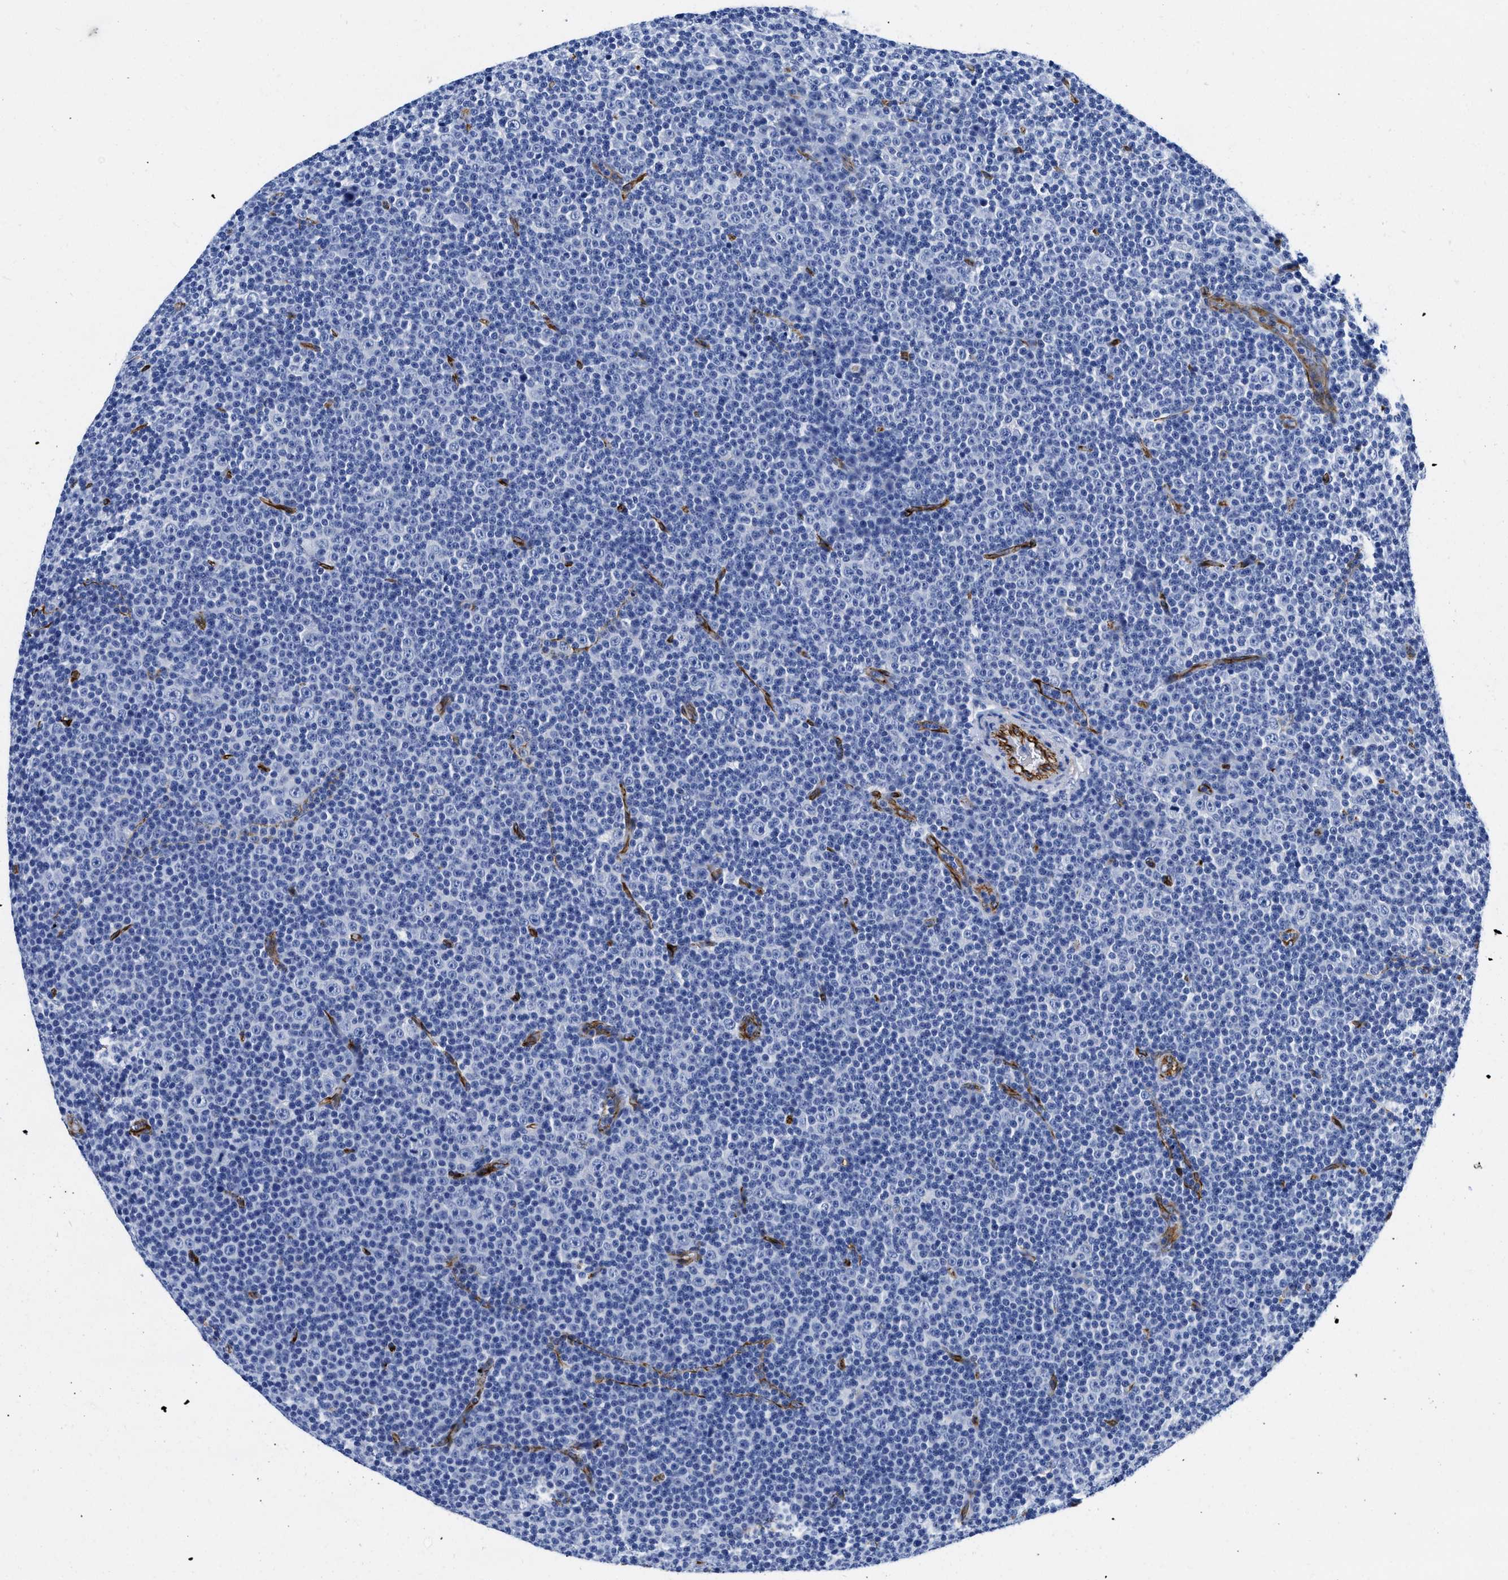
{"staining": {"intensity": "negative", "quantity": "none", "location": "none"}, "tissue": "lymphoma", "cell_type": "Tumor cells", "image_type": "cancer", "snomed": [{"axis": "morphology", "description": "Malignant lymphoma, non-Hodgkin's type, Low grade"}, {"axis": "topography", "description": "Lymph node"}], "caption": "There is no significant expression in tumor cells of lymphoma.", "gene": "TVP23B", "patient": {"sex": "female", "age": 67}}